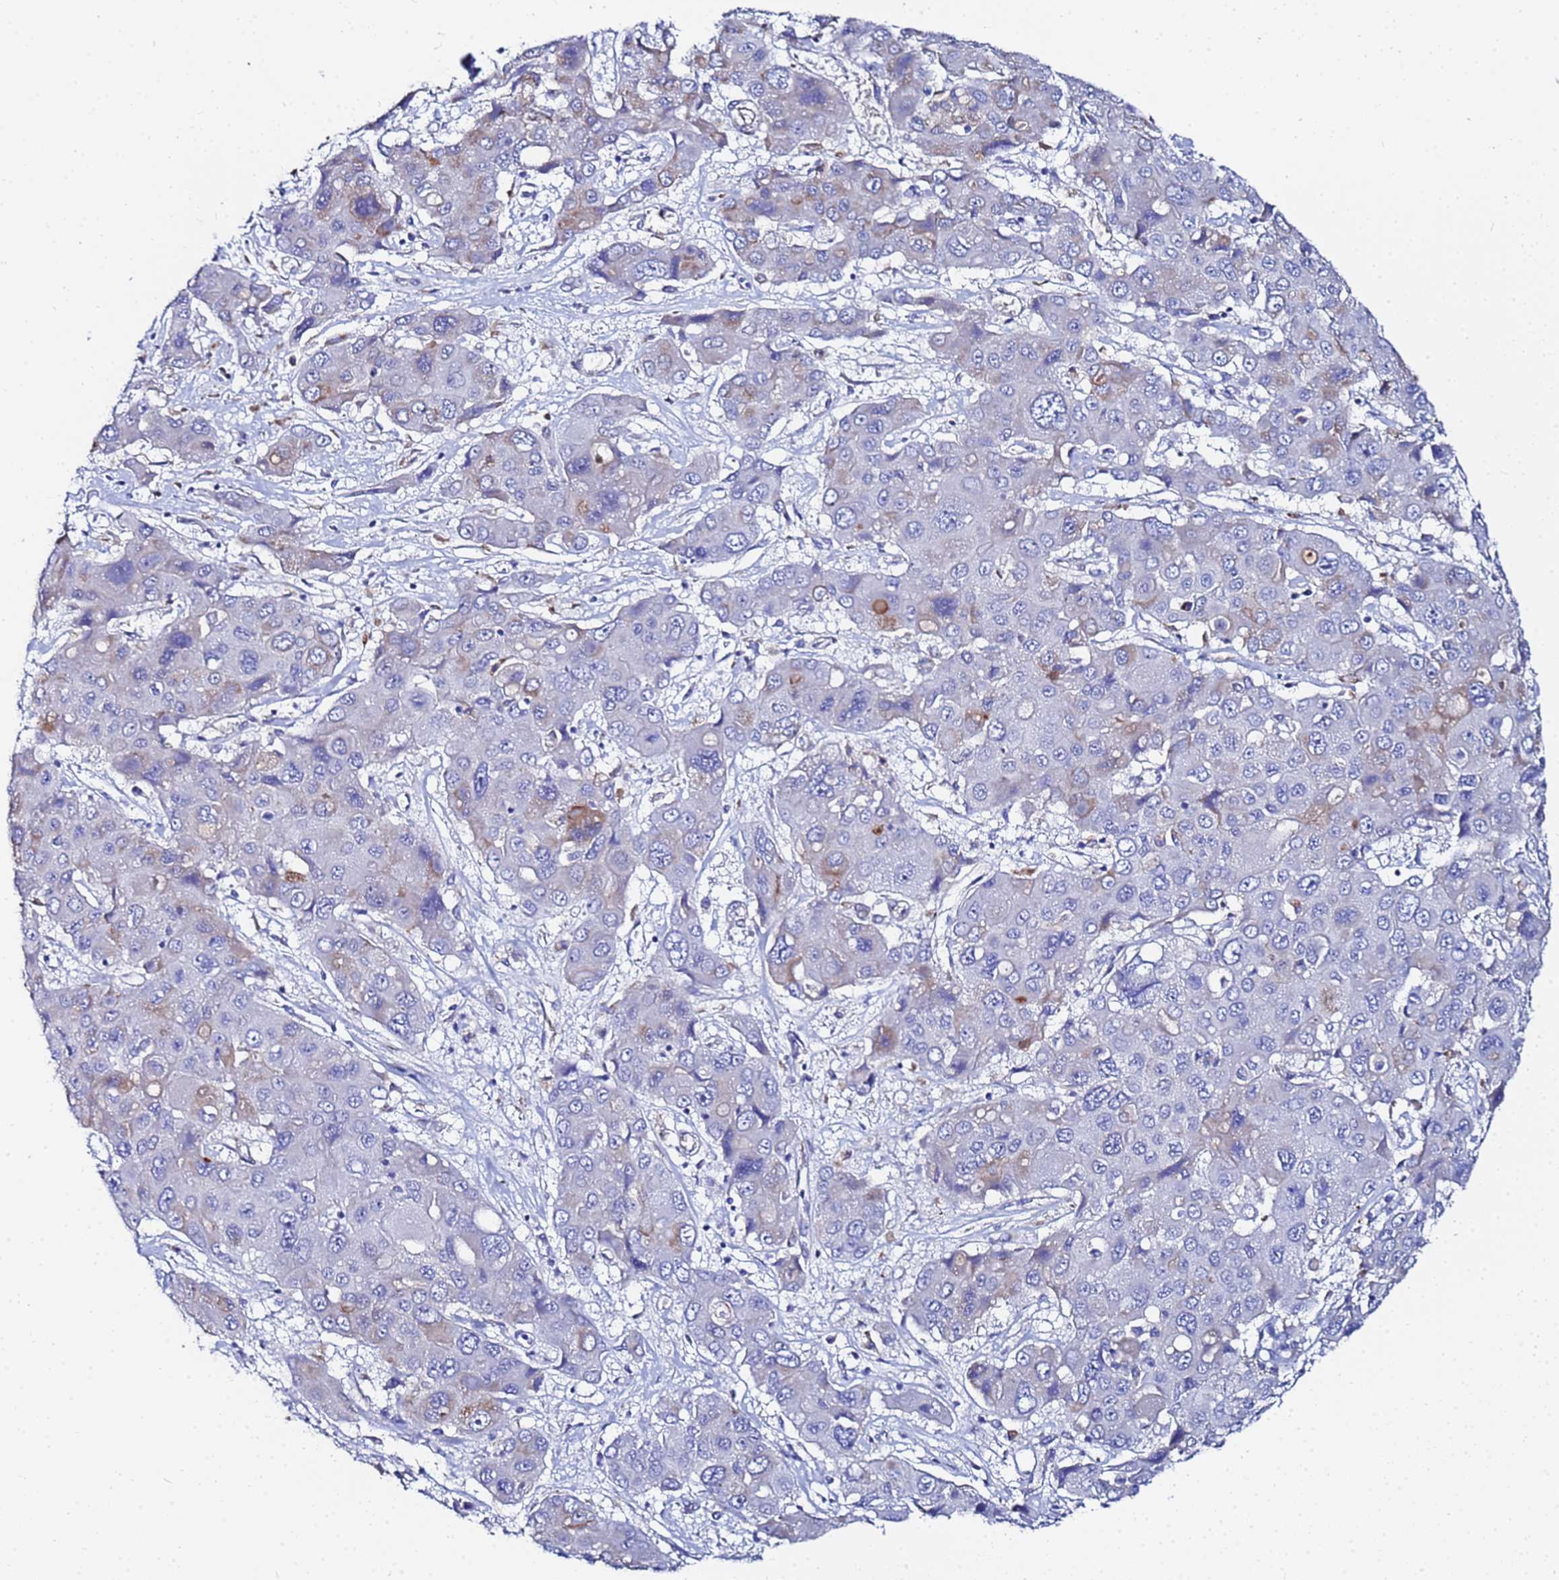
{"staining": {"intensity": "weak", "quantity": "<25%", "location": "cytoplasmic/membranous"}, "tissue": "liver cancer", "cell_type": "Tumor cells", "image_type": "cancer", "snomed": [{"axis": "morphology", "description": "Cholangiocarcinoma"}, {"axis": "topography", "description": "Liver"}], "caption": "The micrograph shows no staining of tumor cells in cholangiocarcinoma (liver).", "gene": "ZNF26", "patient": {"sex": "male", "age": 67}}